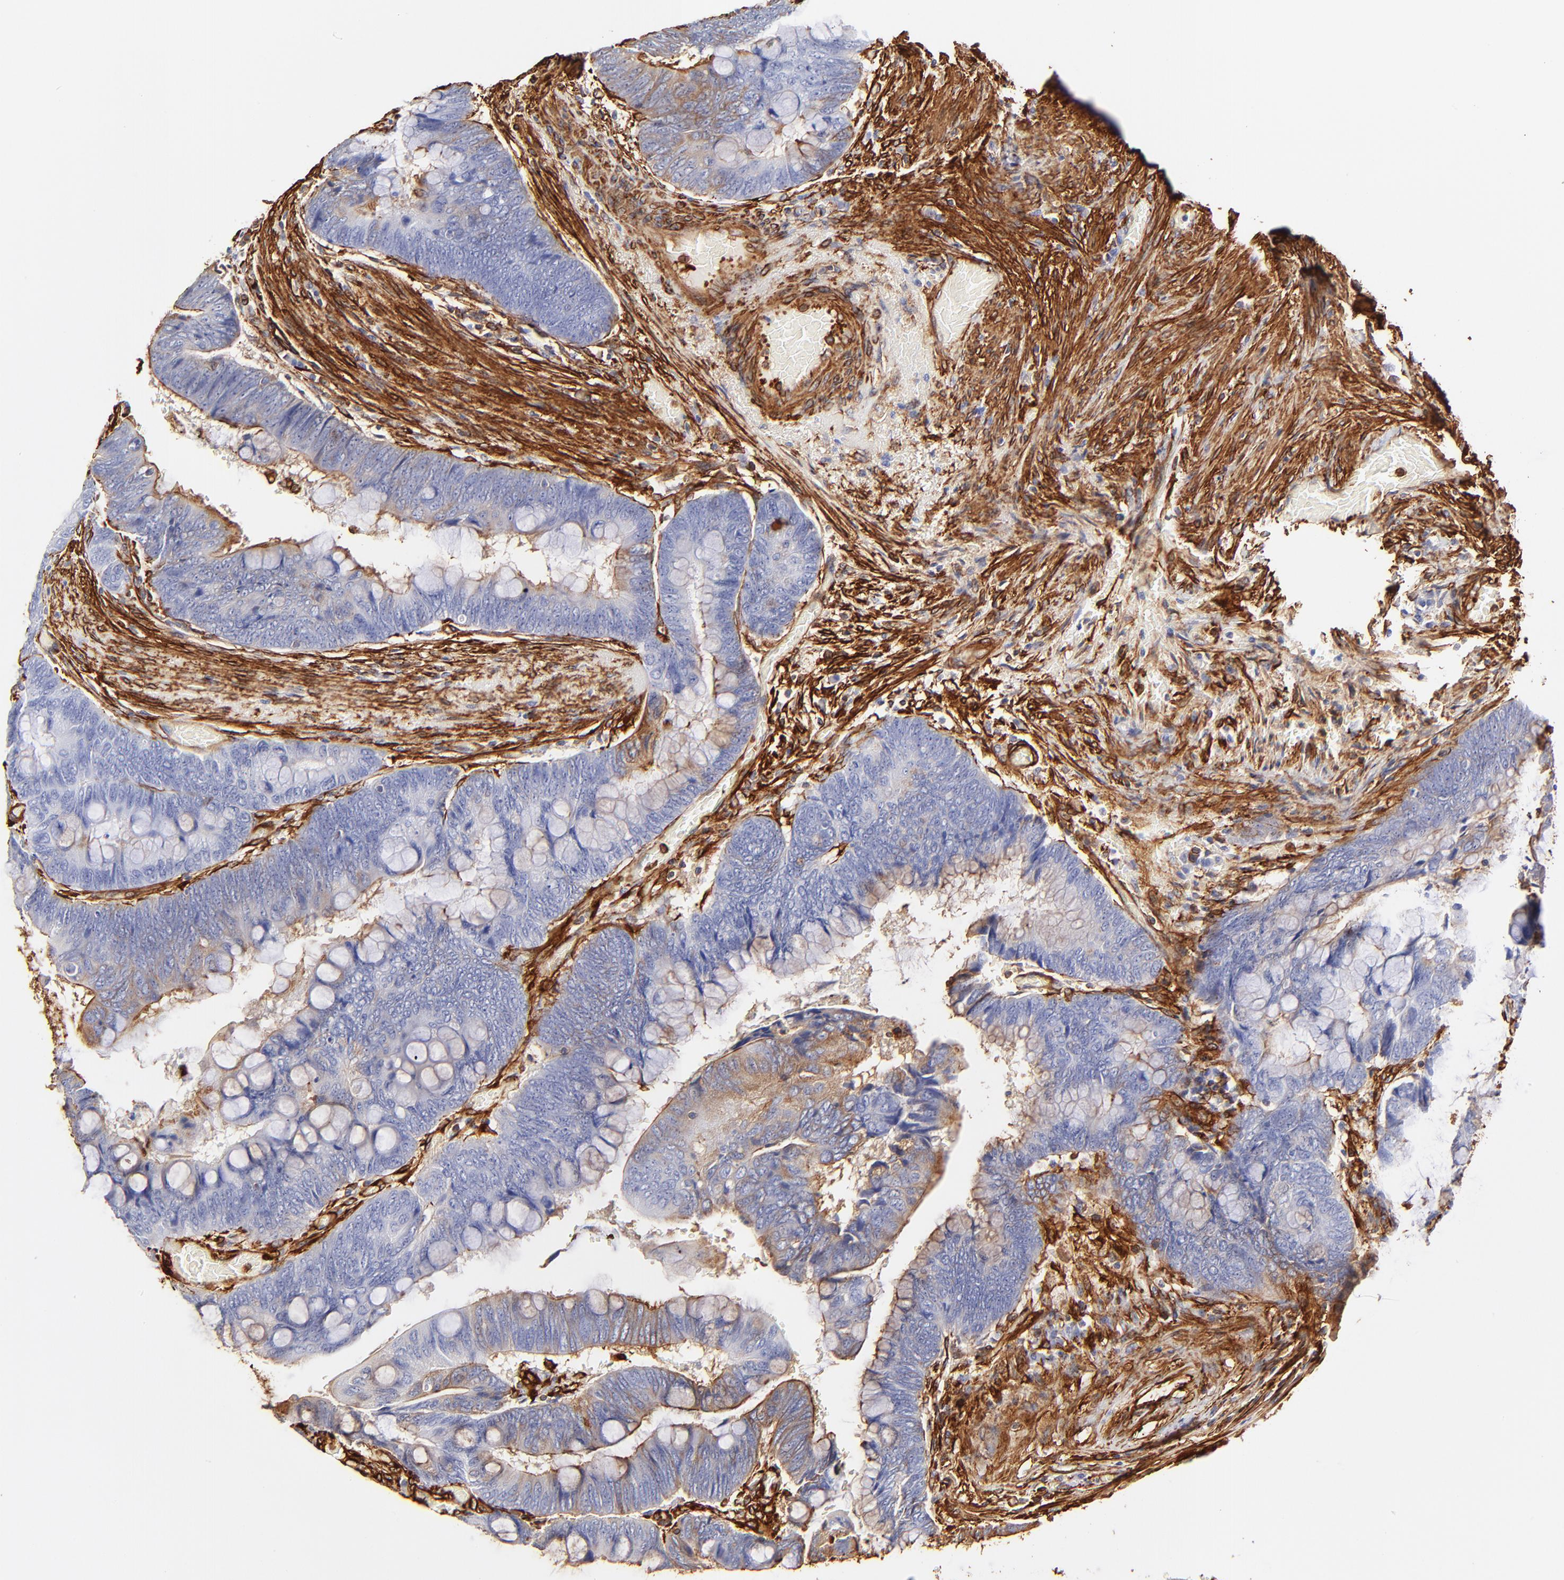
{"staining": {"intensity": "weak", "quantity": "25%-75%", "location": "cytoplasmic/membranous"}, "tissue": "colorectal cancer", "cell_type": "Tumor cells", "image_type": "cancer", "snomed": [{"axis": "morphology", "description": "Normal tissue, NOS"}, {"axis": "morphology", "description": "Adenocarcinoma, NOS"}, {"axis": "topography", "description": "Rectum"}], "caption": "This image shows colorectal cancer stained with IHC to label a protein in brown. The cytoplasmic/membranous of tumor cells show weak positivity for the protein. Nuclei are counter-stained blue.", "gene": "FLNA", "patient": {"sex": "male", "age": 92}}